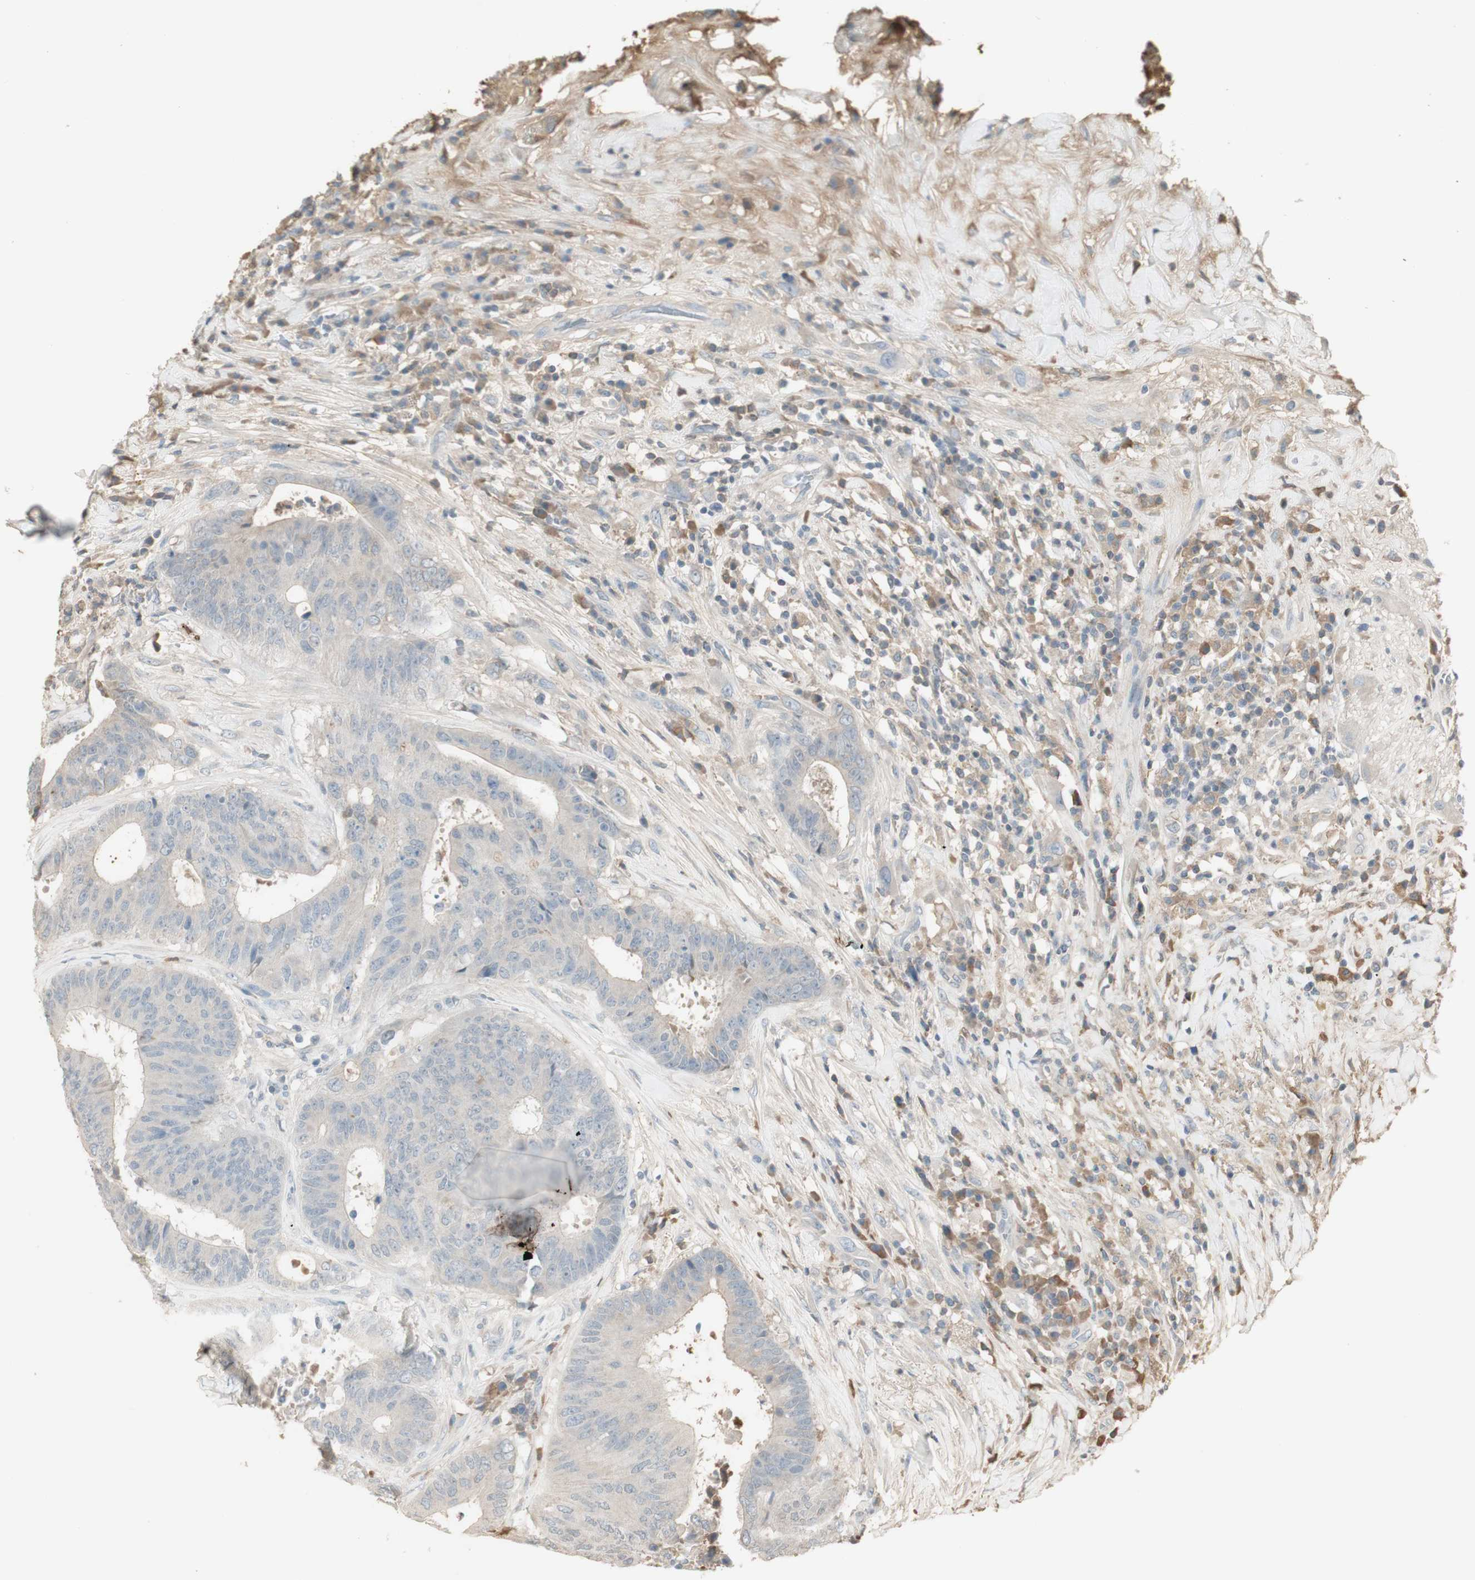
{"staining": {"intensity": "negative", "quantity": "none", "location": "none"}, "tissue": "colorectal cancer", "cell_type": "Tumor cells", "image_type": "cancer", "snomed": [{"axis": "morphology", "description": "Adenocarcinoma, NOS"}, {"axis": "topography", "description": "Rectum"}], "caption": "Micrograph shows no significant protein positivity in tumor cells of colorectal cancer.", "gene": "IFNG", "patient": {"sex": "male", "age": 72}}